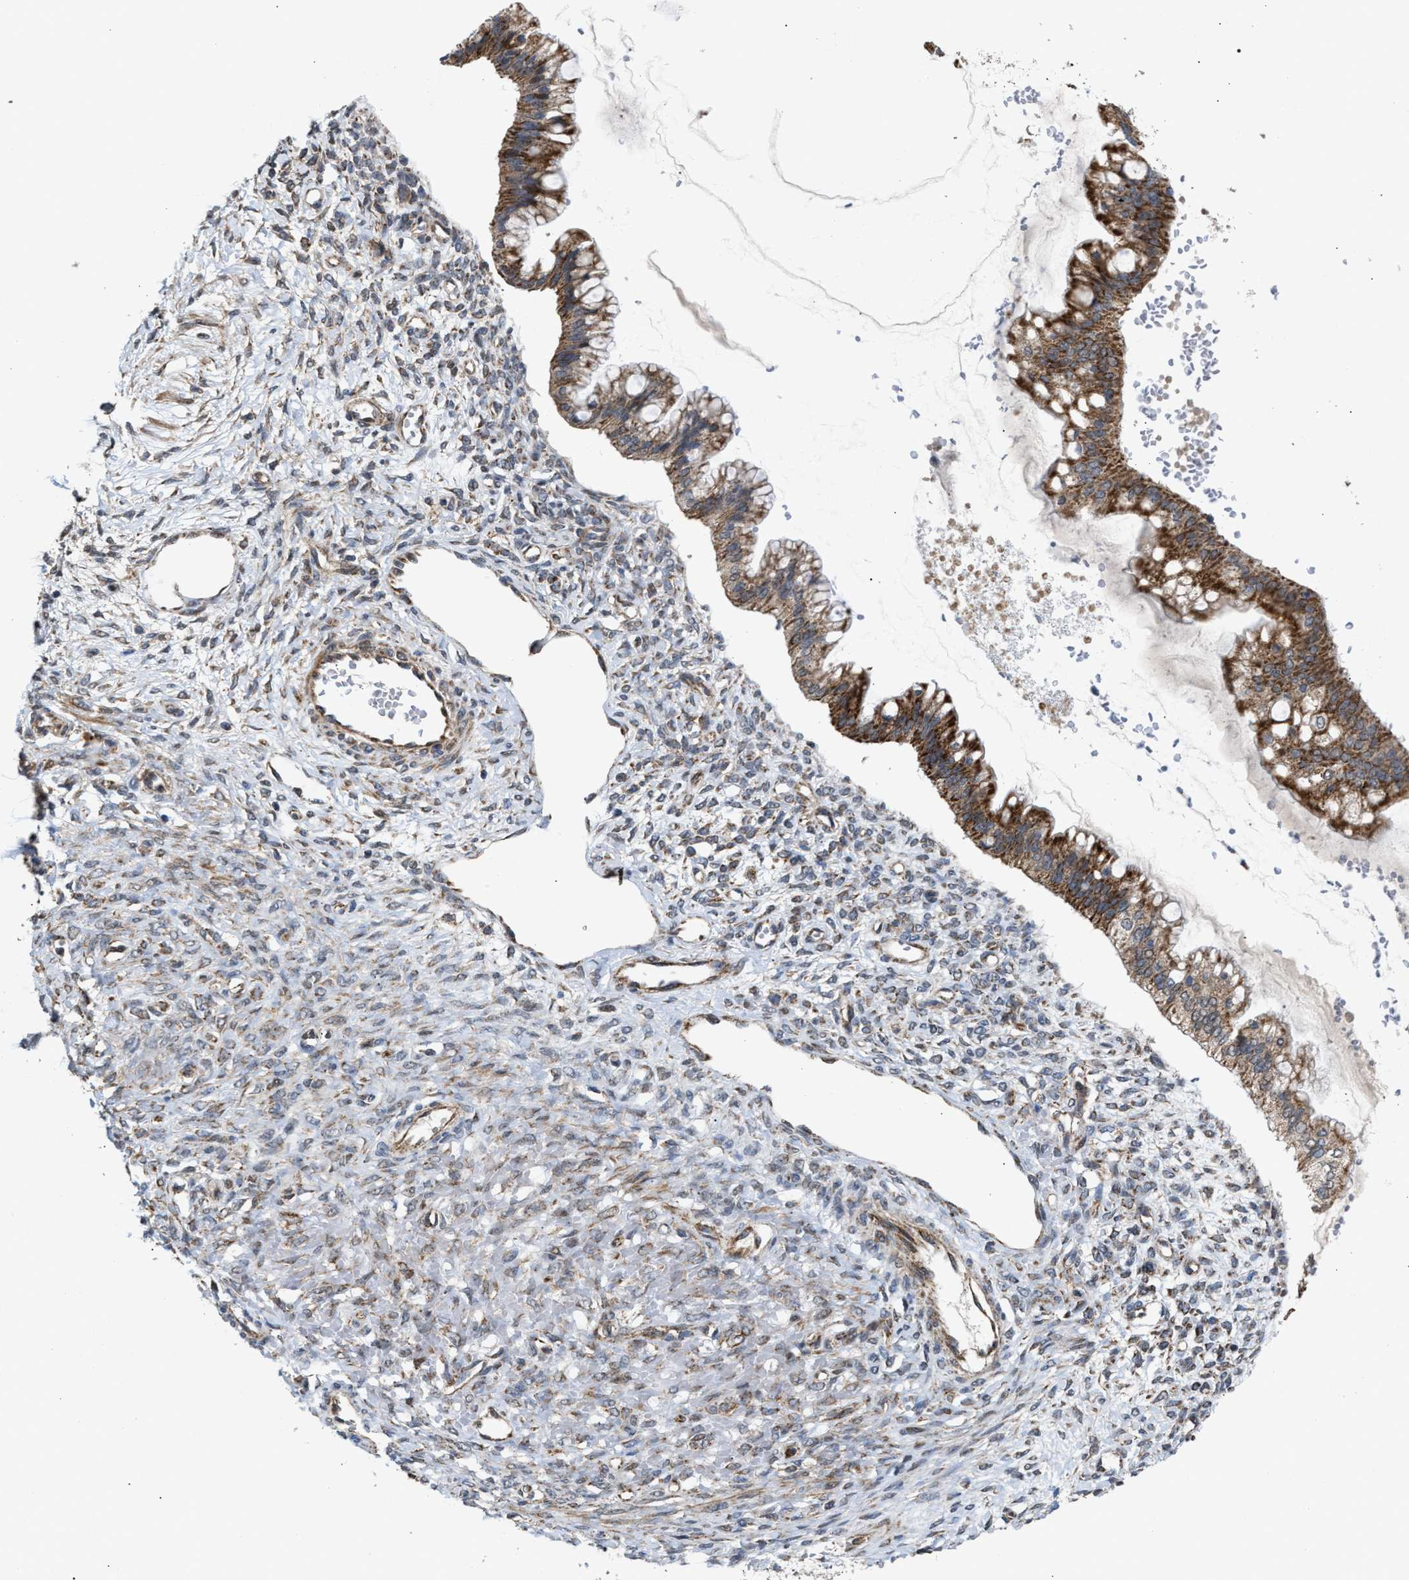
{"staining": {"intensity": "moderate", "quantity": ">75%", "location": "cytoplasmic/membranous"}, "tissue": "ovarian cancer", "cell_type": "Tumor cells", "image_type": "cancer", "snomed": [{"axis": "morphology", "description": "Cystadenocarcinoma, mucinous, NOS"}, {"axis": "topography", "description": "Ovary"}], "caption": "Protein staining reveals moderate cytoplasmic/membranous expression in approximately >75% of tumor cells in mucinous cystadenocarcinoma (ovarian). The staining was performed using DAB (3,3'-diaminobenzidine), with brown indicating positive protein expression. Nuclei are stained blue with hematoxylin.", "gene": "TACO1", "patient": {"sex": "female", "age": 73}}